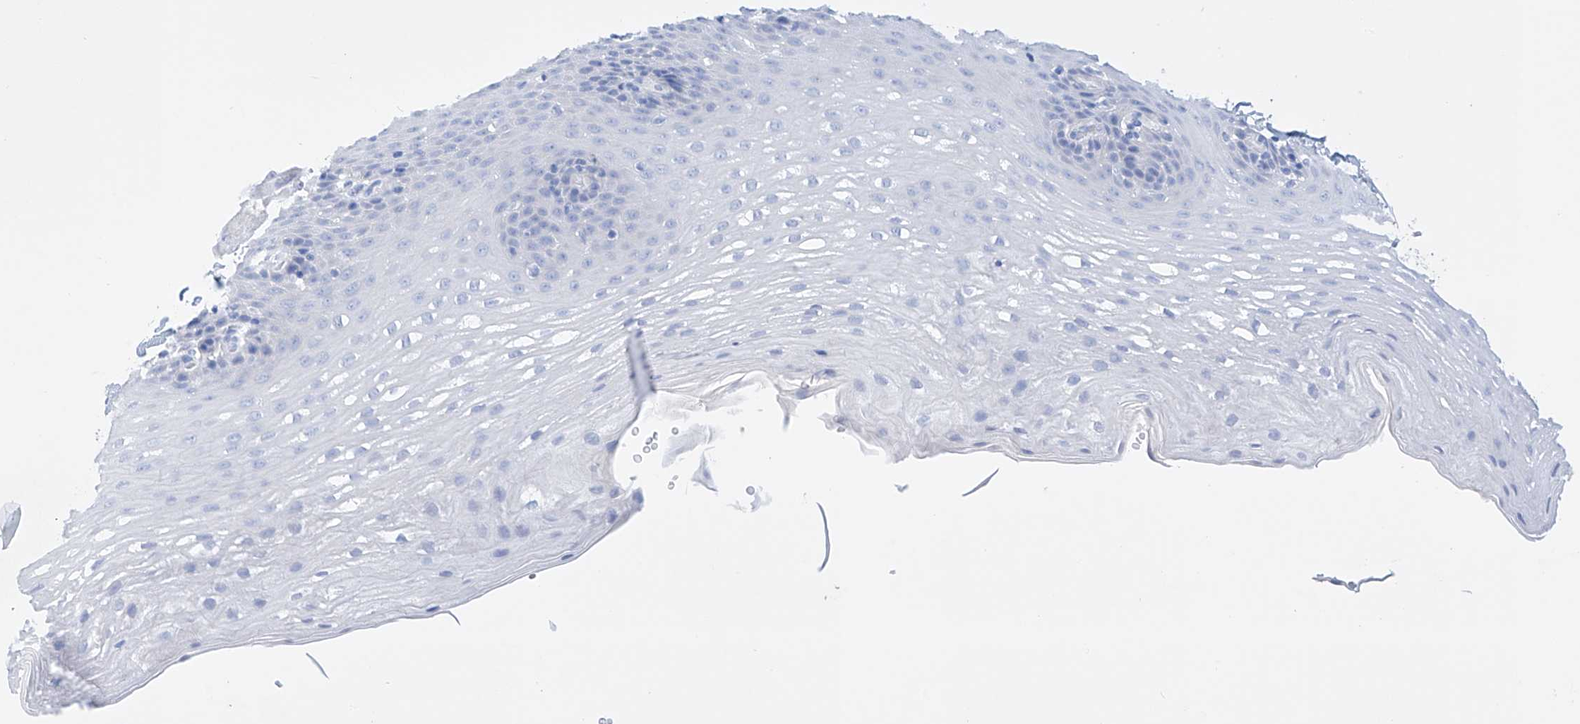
{"staining": {"intensity": "negative", "quantity": "none", "location": "none"}, "tissue": "esophagus", "cell_type": "Squamous epithelial cells", "image_type": "normal", "snomed": [{"axis": "morphology", "description": "Normal tissue, NOS"}, {"axis": "topography", "description": "Esophagus"}], "caption": "Esophagus stained for a protein using immunohistochemistry displays no expression squamous epithelial cells.", "gene": "LURAP1", "patient": {"sex": "female", "age": 66}}